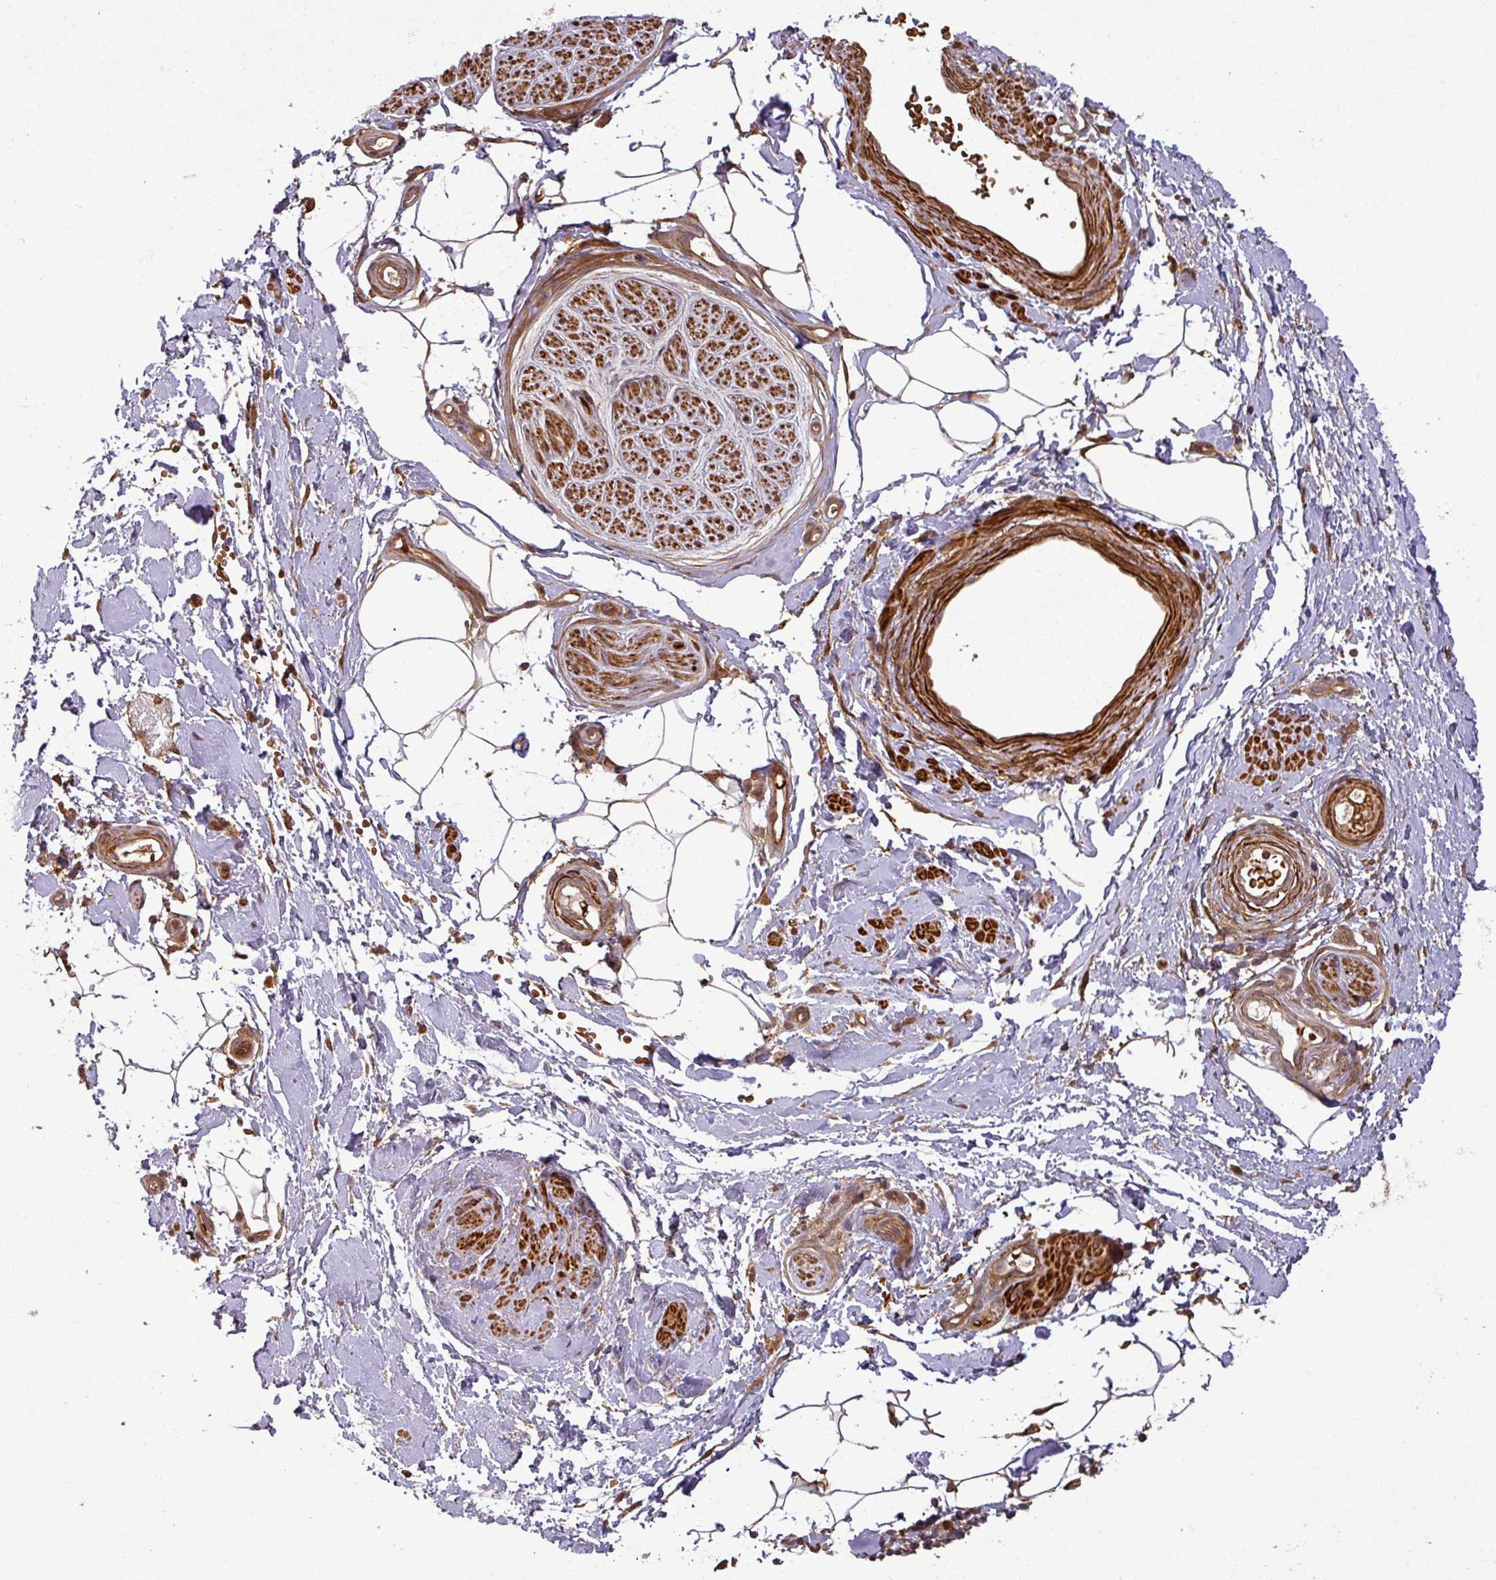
{"staining": {"intensity": "moderate", "quantity": ">75%", "location": "cytoplasmic/membranous"}, "tissue": "adipose tissue", "cell_type": "Adipocytes", "image_type": "normal", "snomed": [{"axis": "morphology", "description": "Normal tissue, NOS"}, {"axis": "topography", "description": "Soft tissue"}, {"axis": "topography", "description": "Adipose tissue"}, {"axis": "topography", "description": "Vascular tissue"}, {"axis": "topography", "description": "Peripheral nerve tissue"}], "caption": "This is an image of IHC staining of benign adipose tissue, which shows moderate positivity in the cytoplasmic/membranous of adipocytes.", "gene": "MAP3K6", "patient": {"sex": "male", "age": 74}}